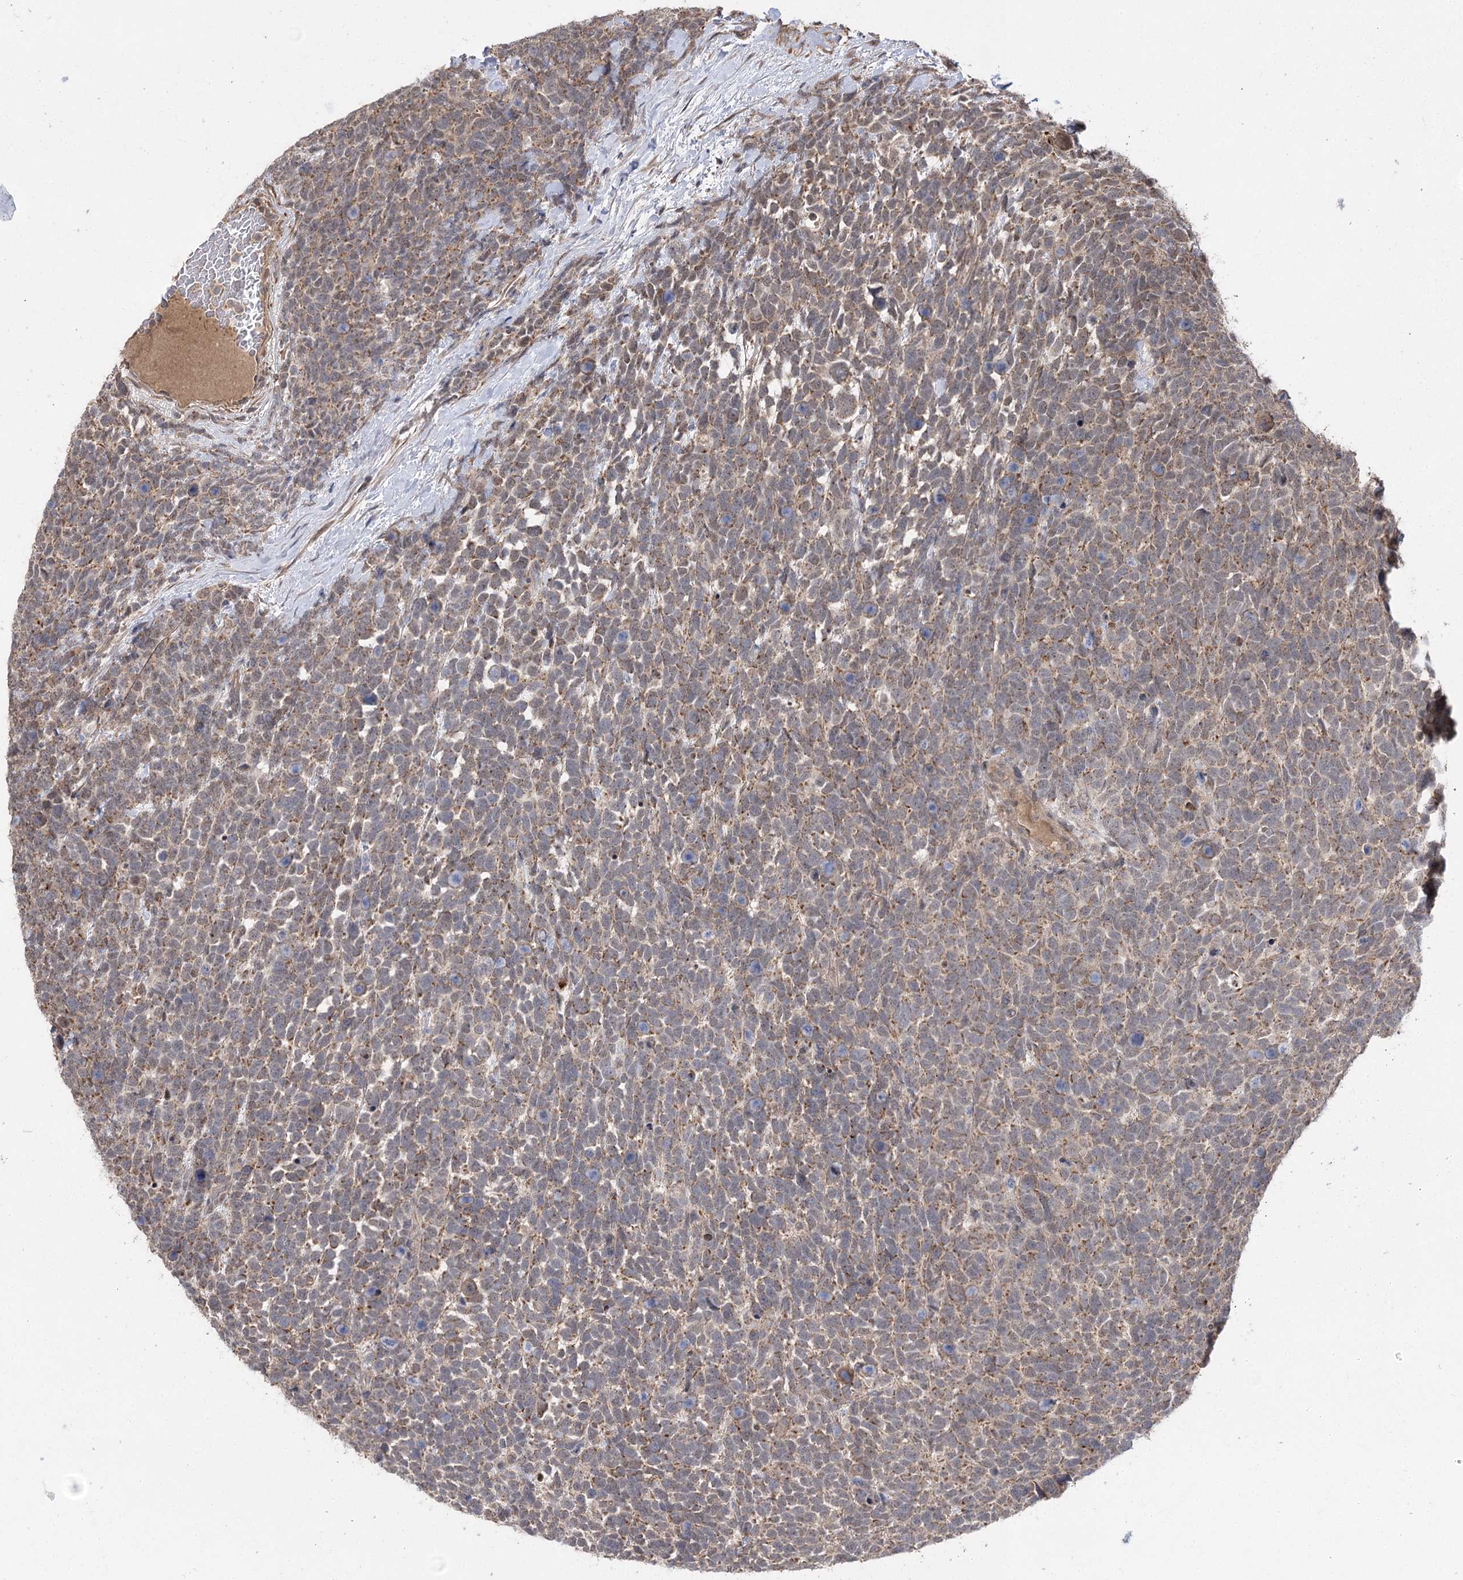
{"staining": {"intensity": "moderate", "quantity": ">75%", "location": "cytoplasmic/membranous"}, "tissue": "urothelial cancer", "cell_type": "Tumor cells", "image_type": "cancer", "snomed": [{"axis": "morphology", "description": "Urothelial carcinoma, High grade"}, {"axis": "topography", "description": "Urinary bladder"}], "caption": "Brown immunohistochemical staining in human urothelial carcinoma (high-grade) displays moderate cytoplasmic/membranous positivity in about >75% of tumor cells.", "gene": "TENM2", "patient": {"sex": "female", "age": 82}}